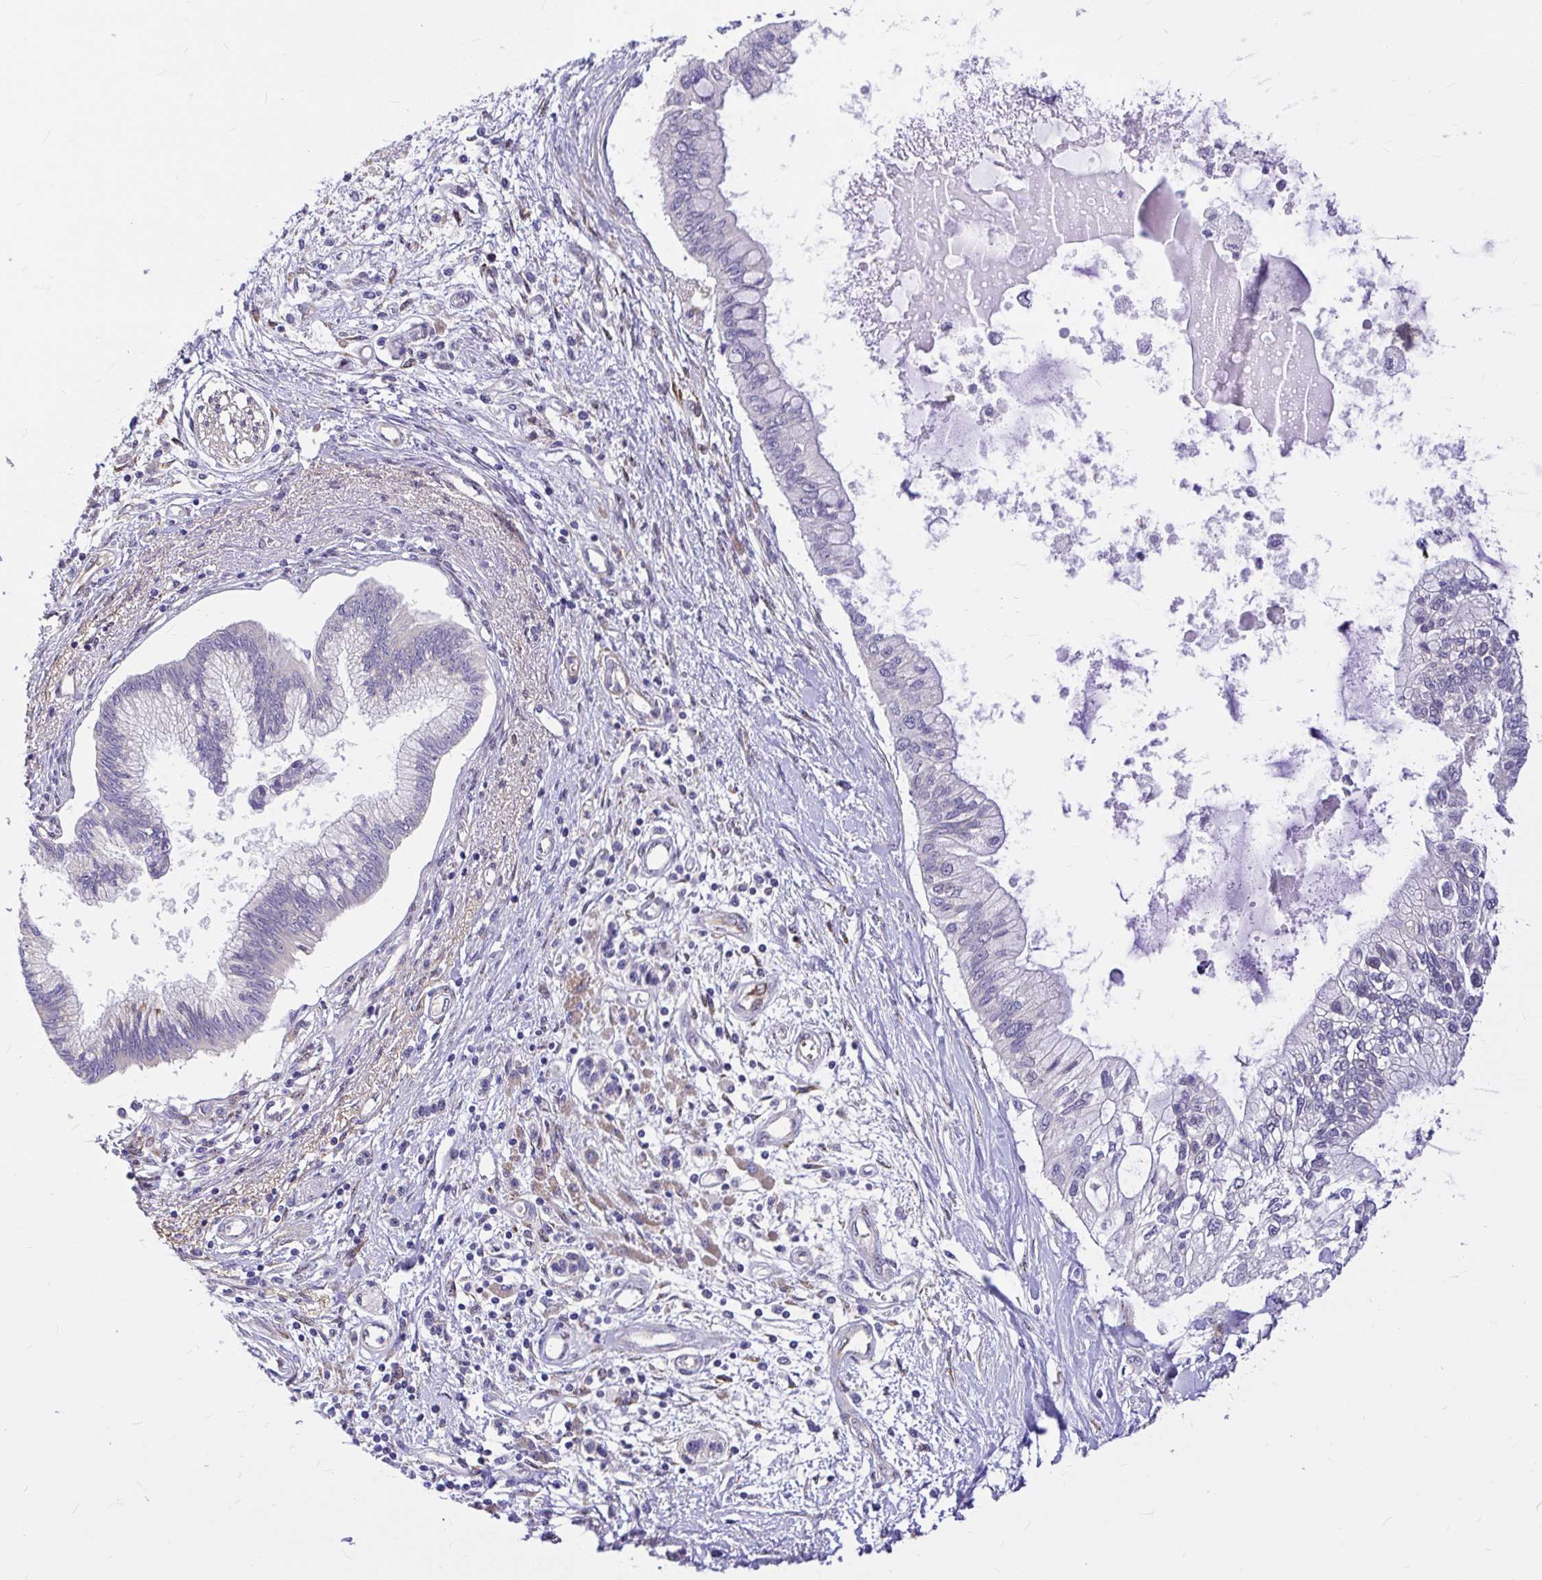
{"staining": {"intensity": "negative", "quantity": "none", "location": "none"}, "tissue": "pancreatic cancer", "cell_type": "Tumor cells", "image_type": "cancer", "snomed": [{"axis": "morphology", "description": "Adenocarcinoma, NOS"}, {"axis": "topography", "description": "Pancreas"}], "caption": "IHC photomicrograph of neoplastic tissue: human adenocarcinoma (pancreatic) stained with DAB (3,3'-diaminobenzidine) reveals no significant protein positivity in tumor cells.", "gene": "GABBR2", "patient": {"sex": "female", "age": 77}}